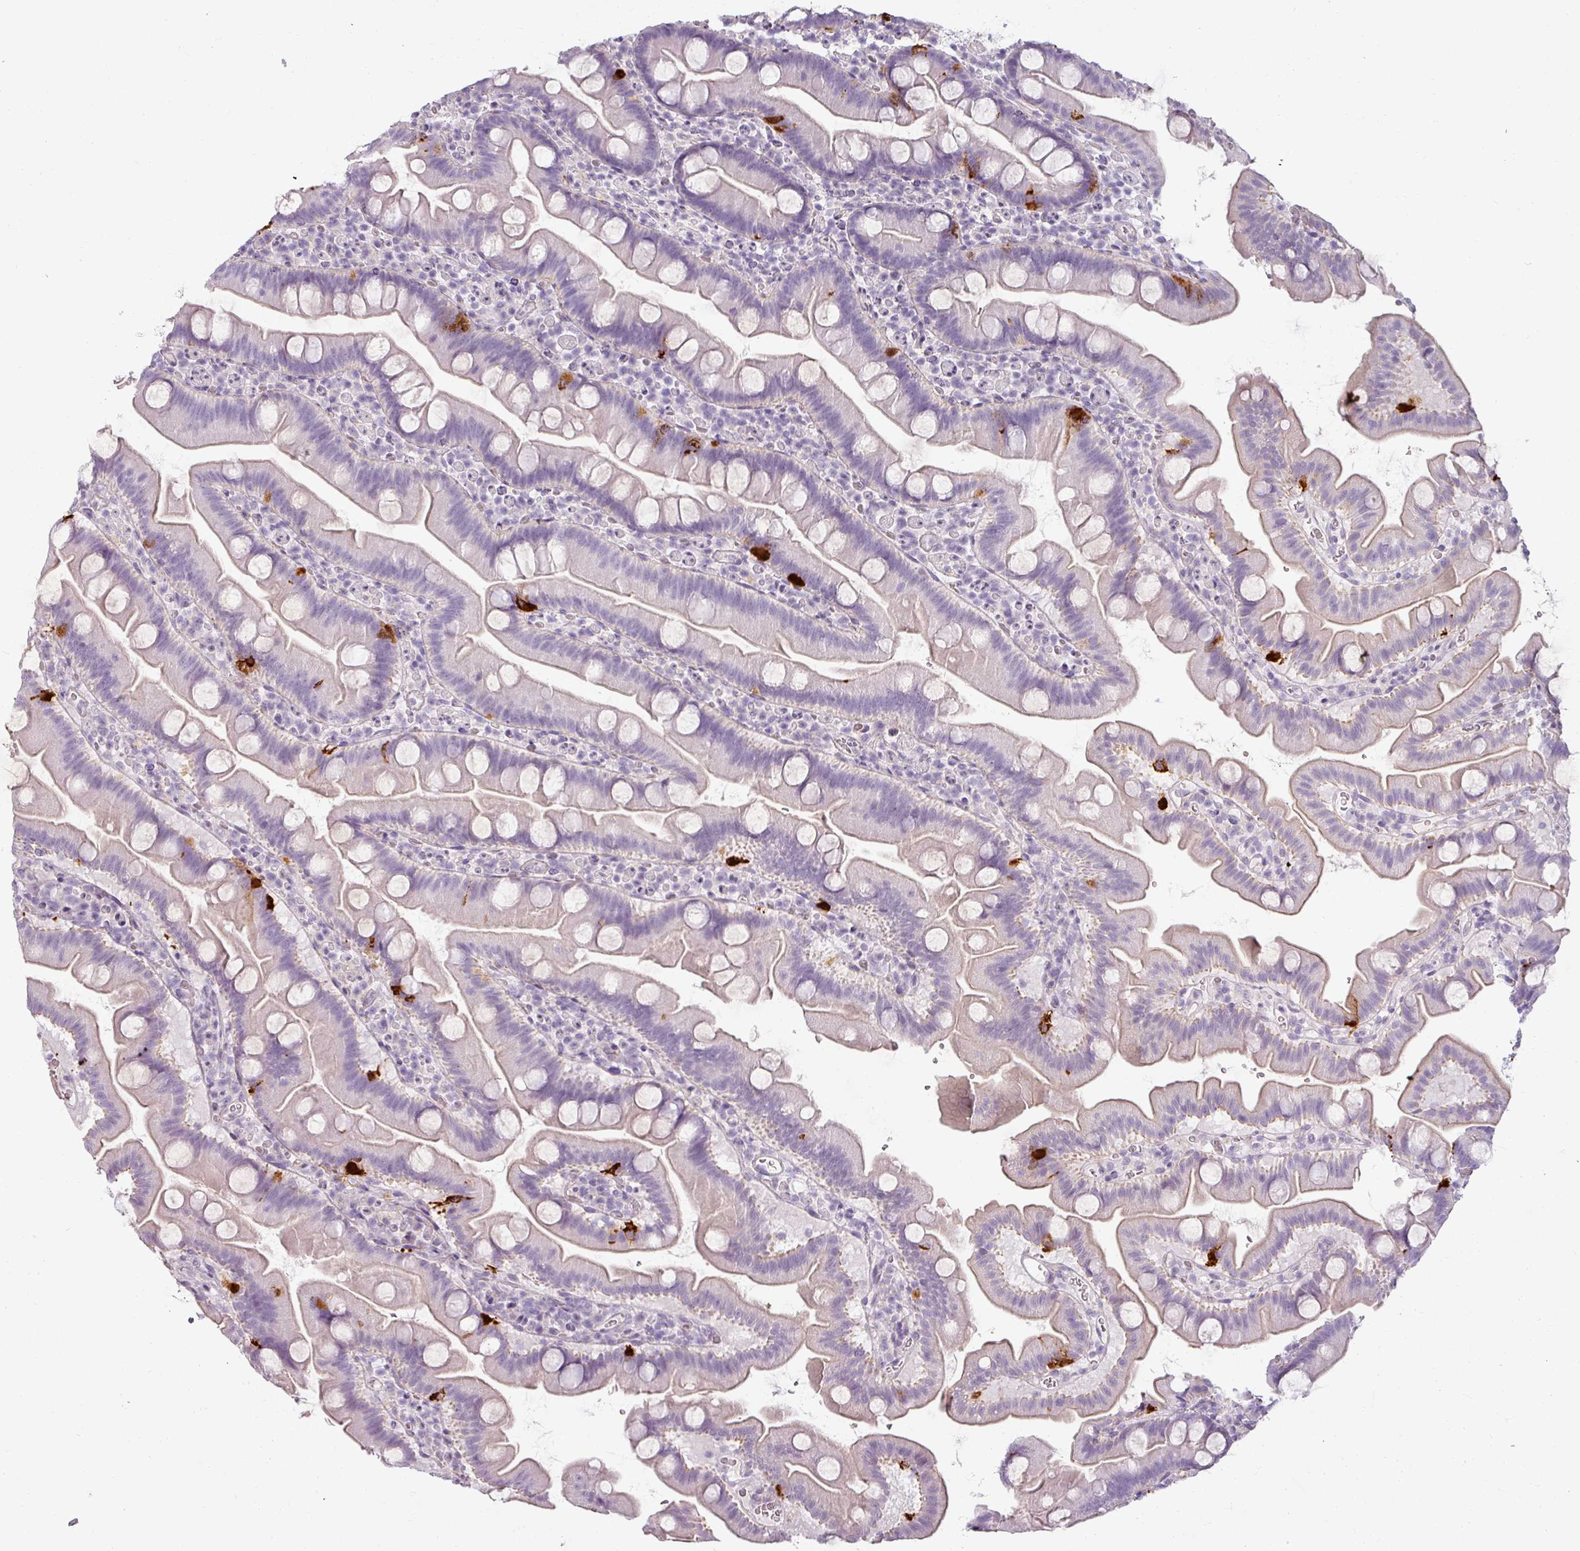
{"staining": {"intensity": "strong", "quantity": "<25%", "location": "cytoplasmic/membranous"}, "tissue": "small intestine", "cell_type": "Glandular cells", "image_type": "normal", "snomed": [{"axis": "morphology", "description": "Normal tissue, NOS"}, {"axis": "topography", "description": "Small intestine"}], "caption": "This micrograph reveals immunohistochemistry (IHC) staining of unremarkable human small intestine, with medium strong cytoplasmic/membranous positivity in approximately <25% of glandular cells.", "gene": "ASB1", "patient": {"sex": "female", "age": 68}}